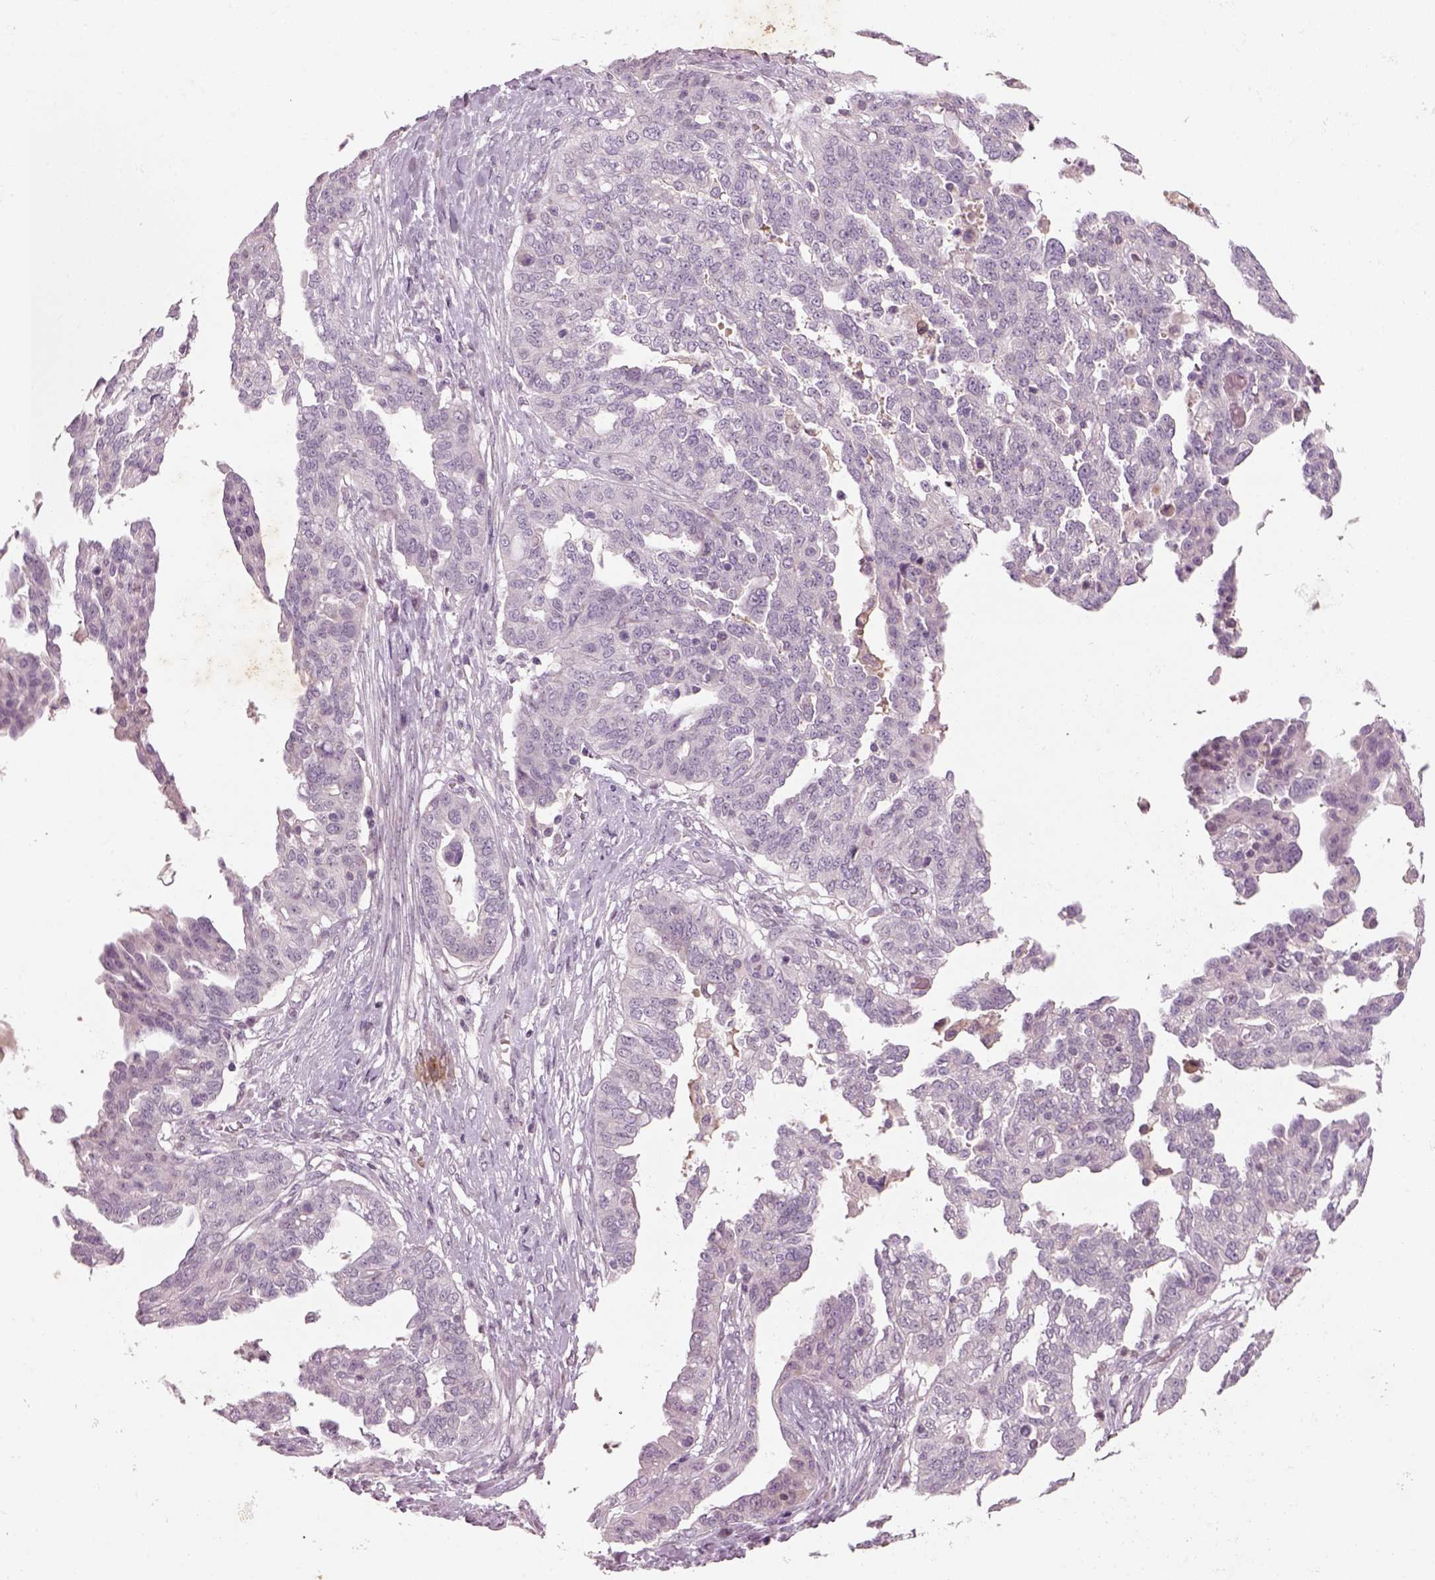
{"staining": {"intensity": "negative", "quantity": "none", "location": "none"}, "tissue": "ovarian cancer", "cell_type": "Tumor cells", "image_type": "cancer", "snomed": [{"axis": "morphology", "description": "Cystadenocarcinoma, serous, NOS"}, {"axis": "topography", "description": "Ovary"}], "caption": "Tumor cells show no significant positivity in ovarian cancer (serous cystadenocarcinoma).", "gene": "PENK", "patient": {"sex": "female", "age": 67}}